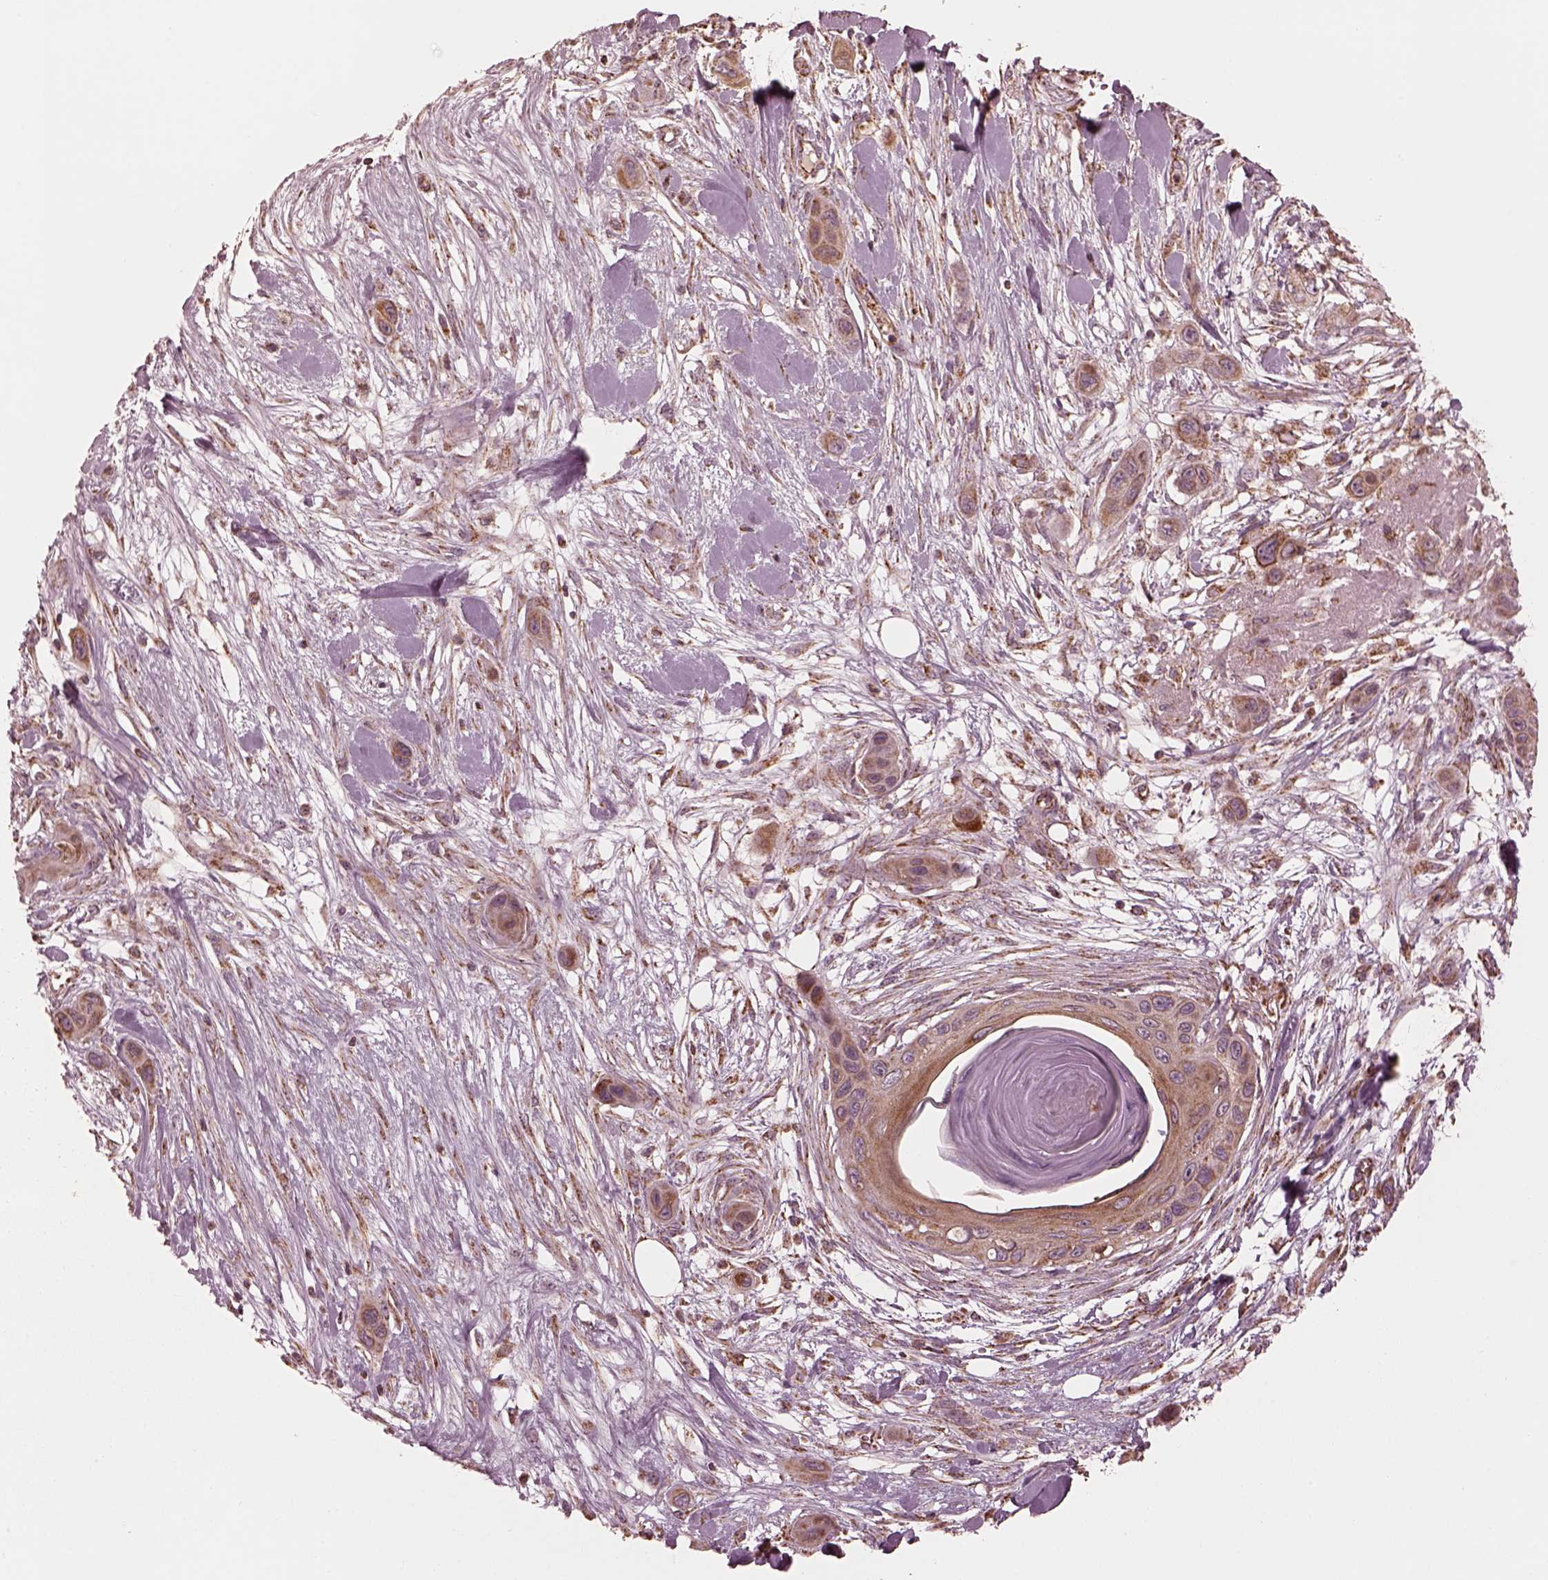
{"staining": {"intensity": "moderate", "quantity": "25%-75%", "location": "cytoplasmic/membranous"}, "tissue": "skin cancer", "cell_type": "Tumor cells", "image_type": "cancer", "snomed": [{"axis": "morphology", "description": "Squamous cell carcinoma, NOS"}, {"axis": "topography", "description": "Skin"}], "caption": "The histopathology image displays a brown stain indicating the presence of a protein in the cytoplasmic/membranous of tumor cells in squamous cell carcinoma (skin).", "gene": "NDUFB10", "patient": {"sex": "male", "age": 79}}